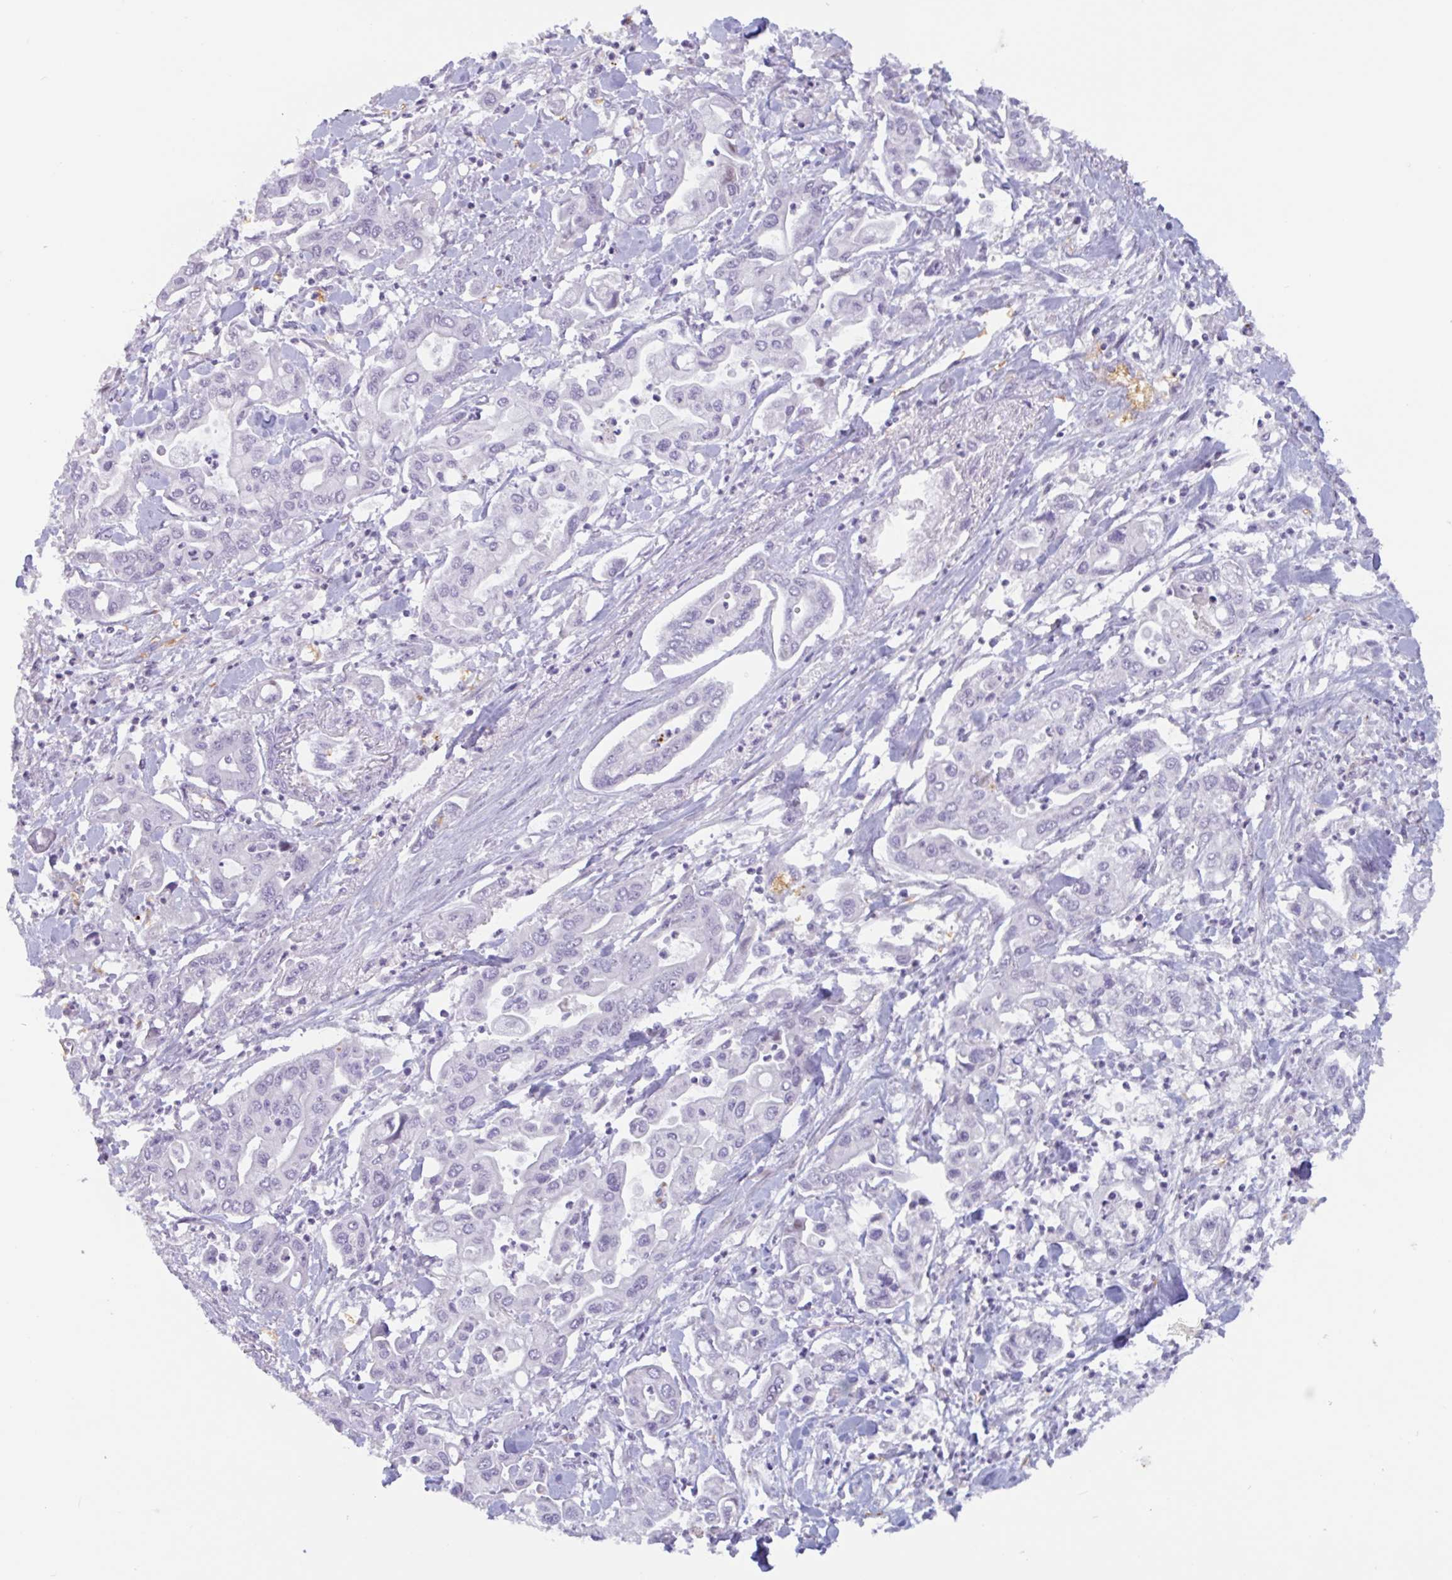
{"staining": {"intensity": "negative", "quantity": "none", "location": "none"}, "tissue": "pancreatic cancer", "cell_type": "Tumor cells", "image_type": "cancer", "snomed": [{"axis": "morphology", "description": "Adenocarcinoma, NOS"}, {"axis": "topography", "description": "Pancreas"}], "caption": "The immunohistochemistry image has no significant staining in tumor cells of adenocarcinoma (pancreatic) tissue.", "gene": "RHAG", "patient": {"sex": "male", "age": 62}}